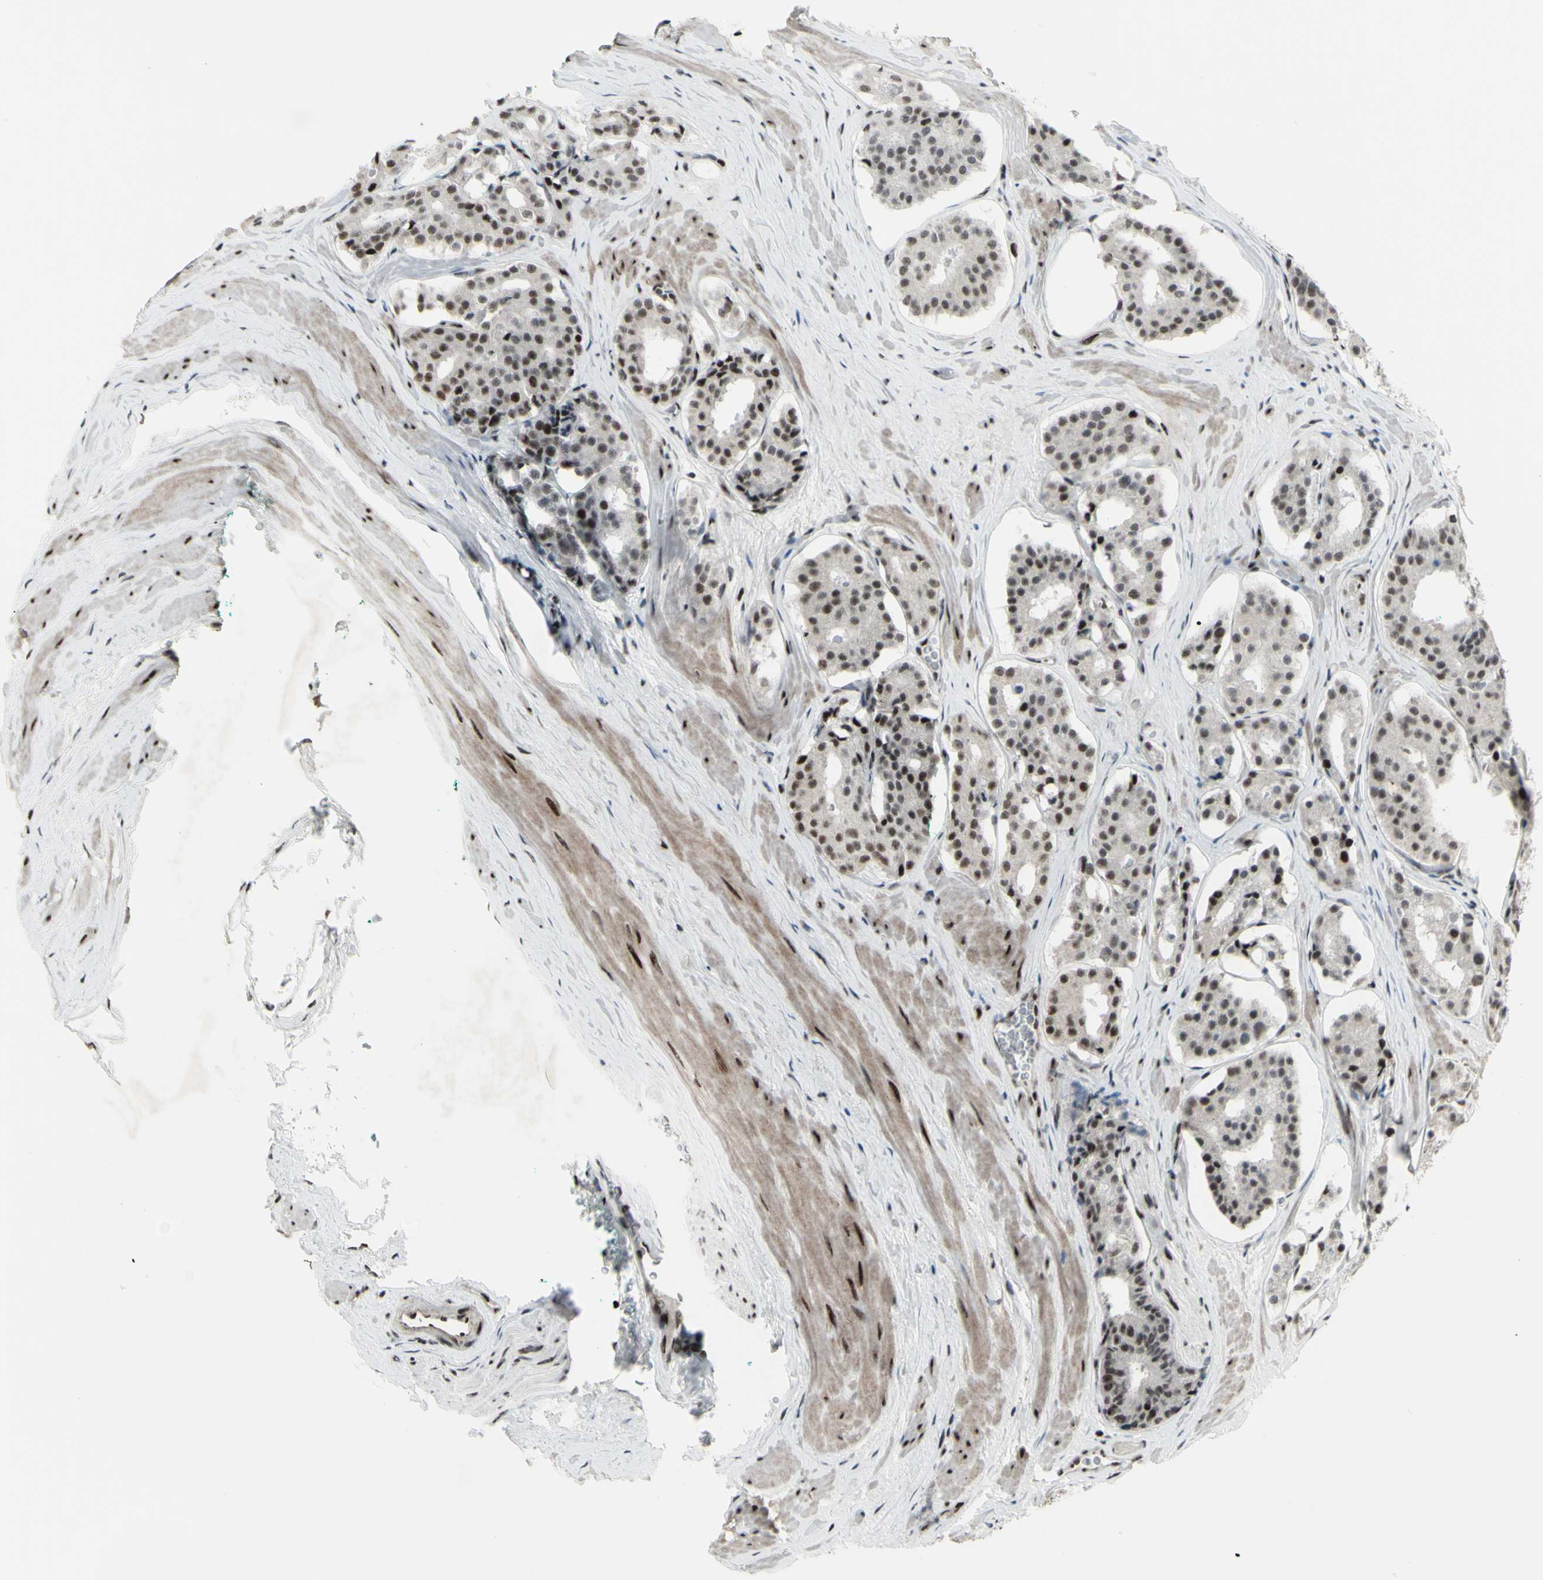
{"staining": {"intensity": "moderate", "quantity": "25%-75%", "location": "nuclear"}, "tissue": "prostate cancer", "cell_type": "Tumor cells", "image_type": "cancer", "snomed": [{"axis": "morphology", "description": "Adenocarcinoma, High grade"}, {"axis": "topography", "description": "Prostate"}], "caption": "Immunohistochemical staining of human prostate high-grade adenocarcinoma displays medium levels of moderate nuclear expression in approximately 25%-75% of tumor cells.", "gene": "SUPT6H", "patient": {"sex": "male", "age": 60}}